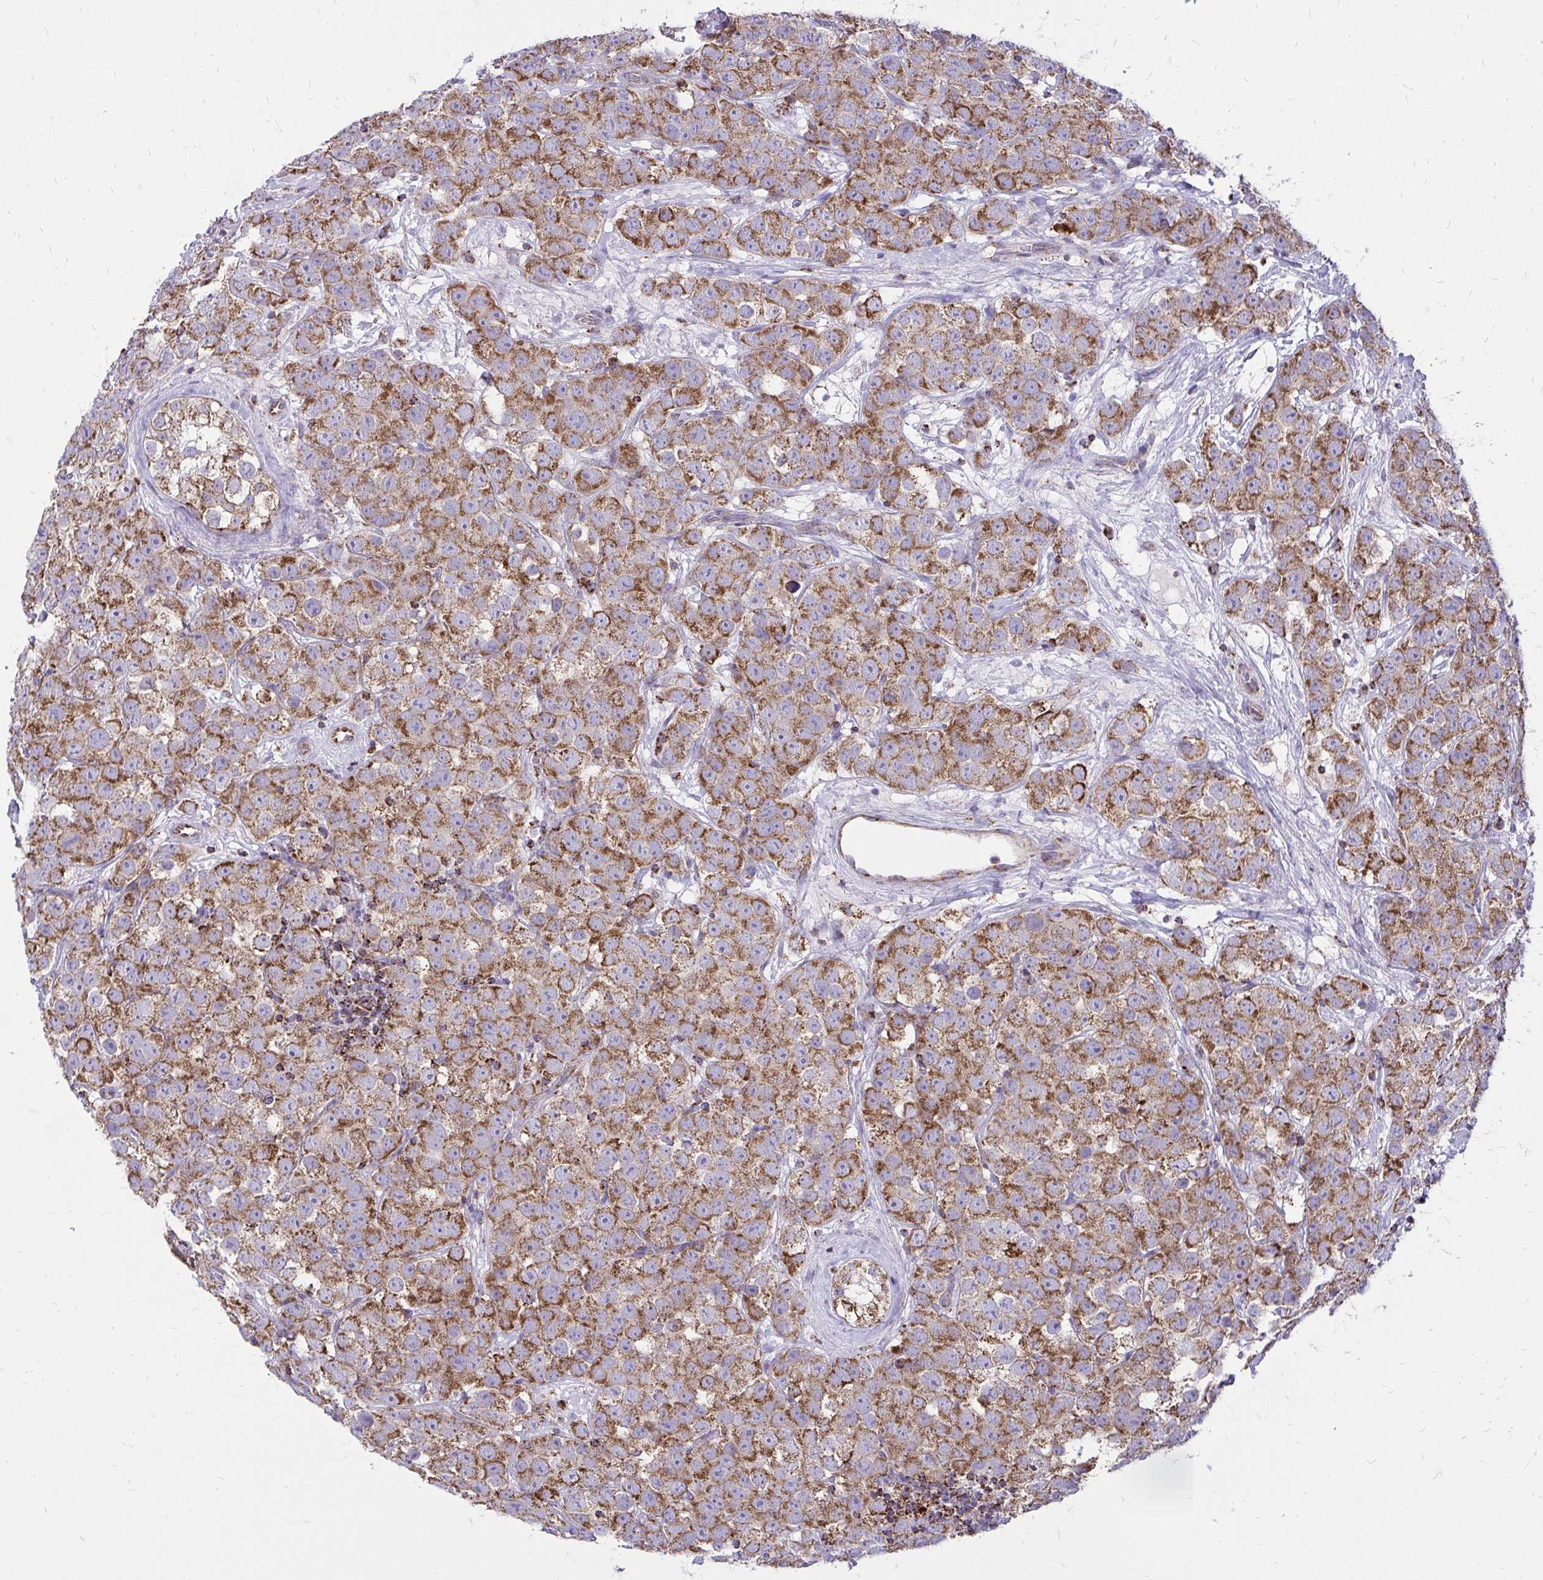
{"staining": {"intensity": "moderate", "quantity": ">75%", "location": "cytoplasmic/membranous"}, "tissue": "testis cancer", "cell_type": "Tumor cells", "image_type": "cancer", "snomed": [{"axis": "morphology", "description": "Seminoma, NOS"}, {"axis": "topography", "description": "Testis"}], "caption": "Moderate cytoplasmic/membranous positivity for a protein is appreciated in approximately >75% of tumor cells of testis seminoma using immunohistochemistry (IHC).", "gene": "SPTBN2", "patient": {"sex": "male", "age": 28}}